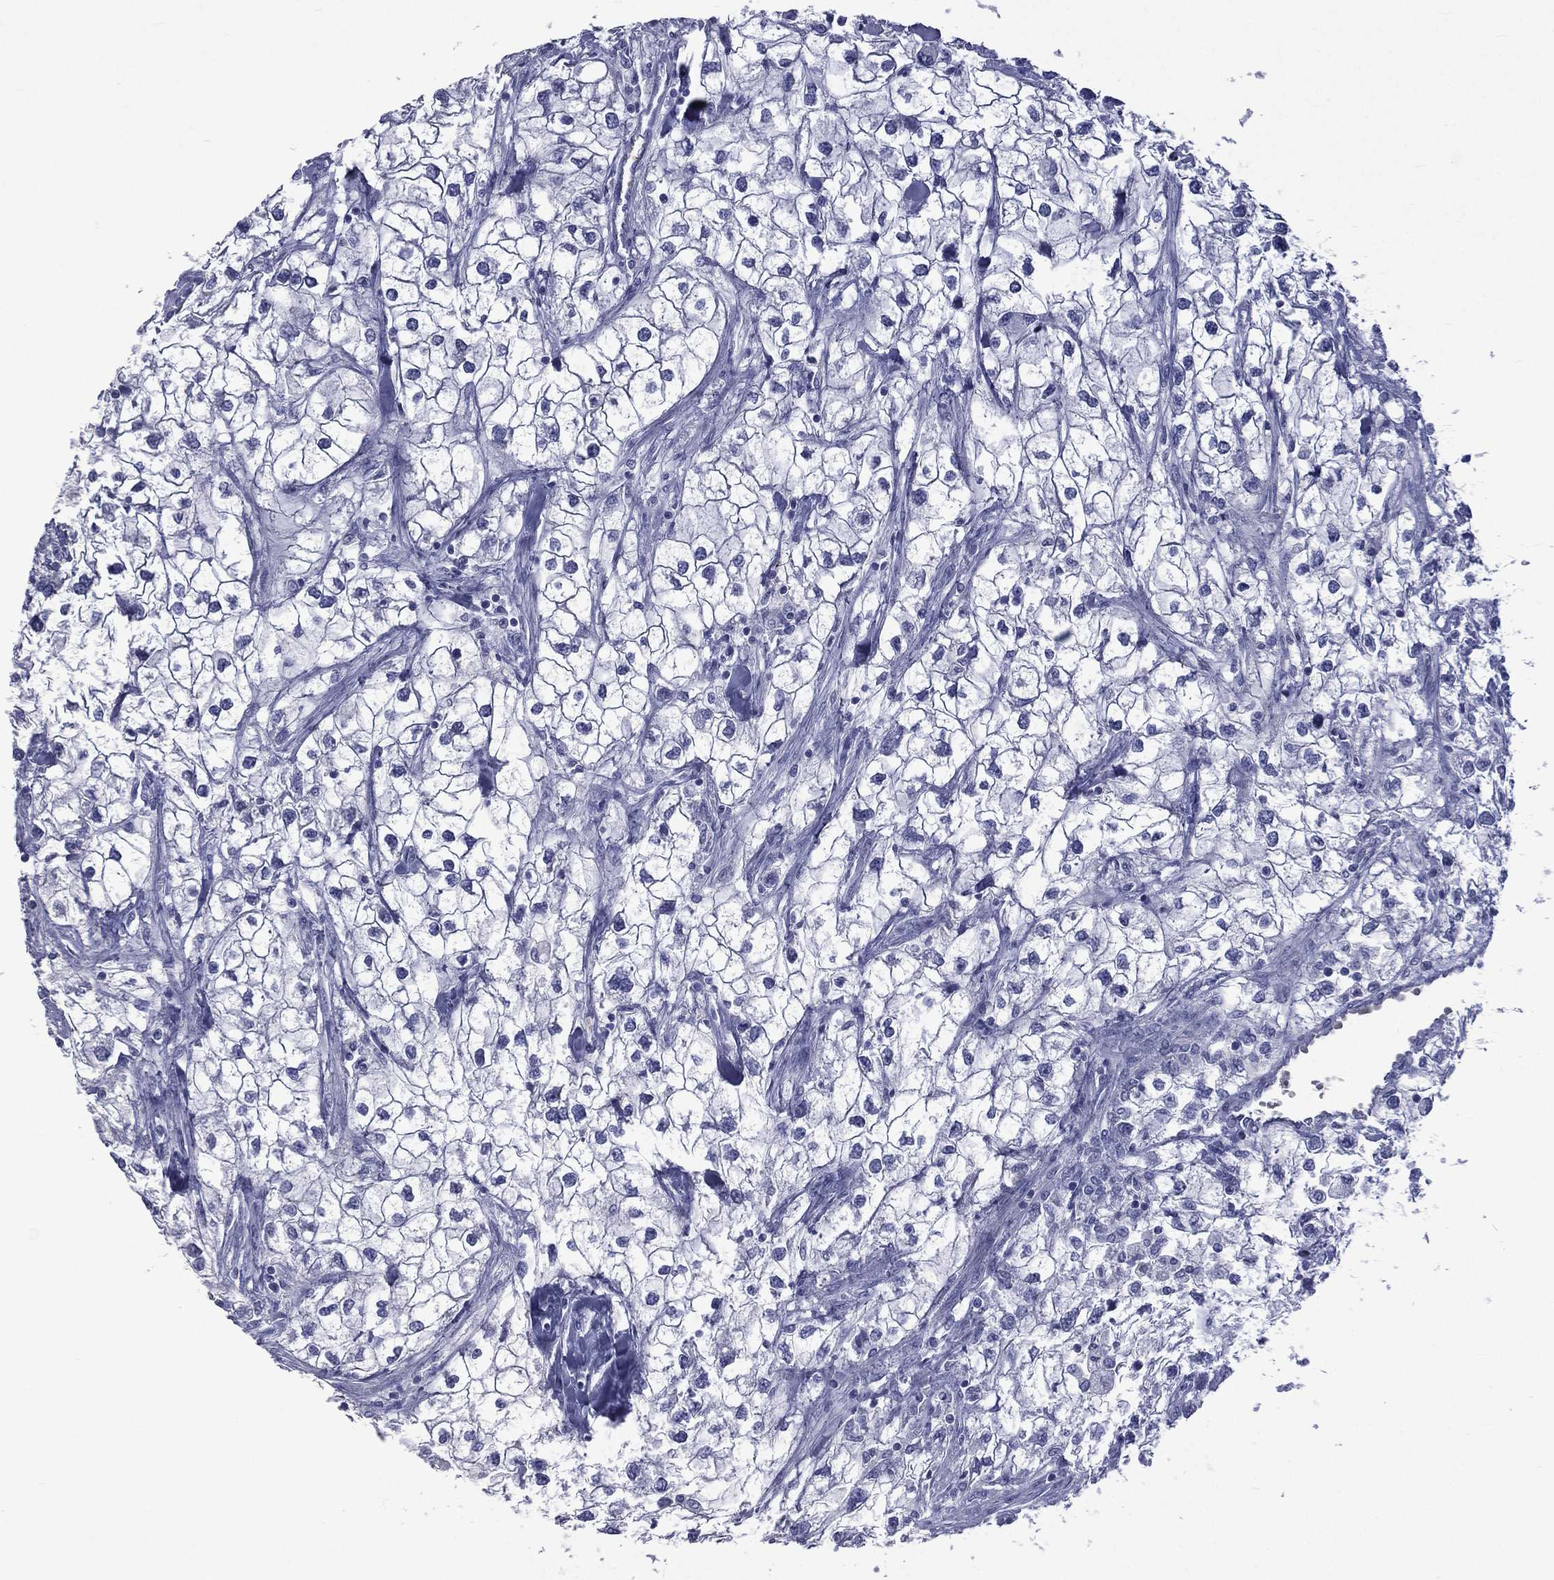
{"staining": {"intensity": "negative", "quantity": "none", "location": "none"}, "tissue": "renal cancer", "cell_type": "Tumor cells", "image_type": "cancer", "snomed": [{"axis": "morphology", "description": "Adenocarcinoma, NOS"}, {"axis": "topography", "description": "Kidney"}], "caption": "There is no significant positivity in tumor cells of adenocarcinoma (renal). Brightfield microscopy of immunohistochemistry (IHC) stained with DAB (brown) and hematoxylin (blue), captured at high magnification.", "gene": "ELANE", "patient": {"sex": "male", "age": 59}}